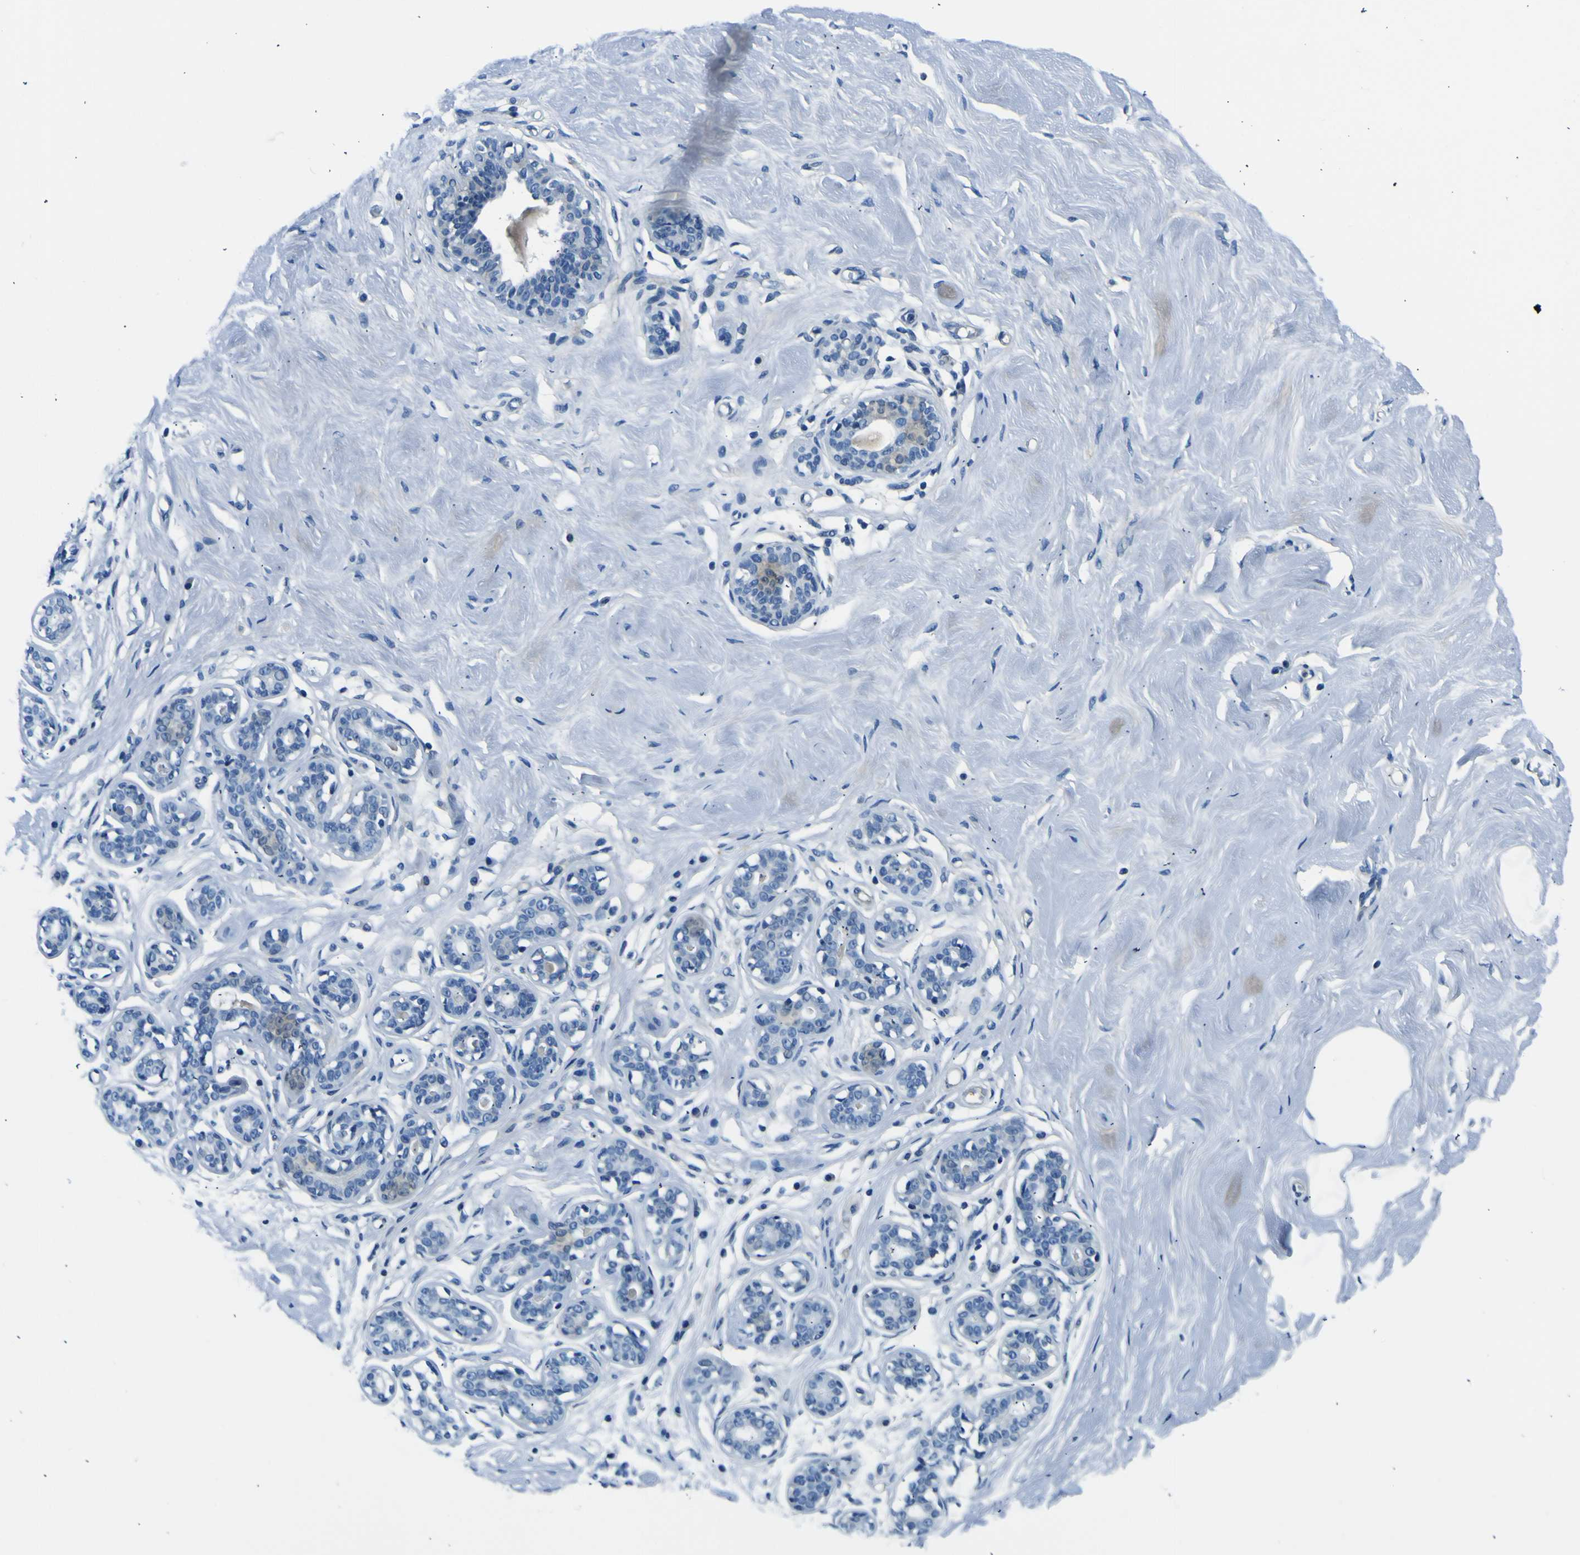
{"staining": {"intensity": "negative", "quantity": "none", "location": "none"}, "tissue": "breast", "cell_type": "Adipocytes", "image_type": "normal", "snomed": [{"axis": "morphology", "description": "Normal tissue, NOS"}, {"axis": "topography", "description": "Breast"}], "caption": "Breast stained for a protein using immunohistochemistry reveals no positivity adipocytes.", "gene": "ADGRA2", "patient": {"sex": "female", "age": 23}}